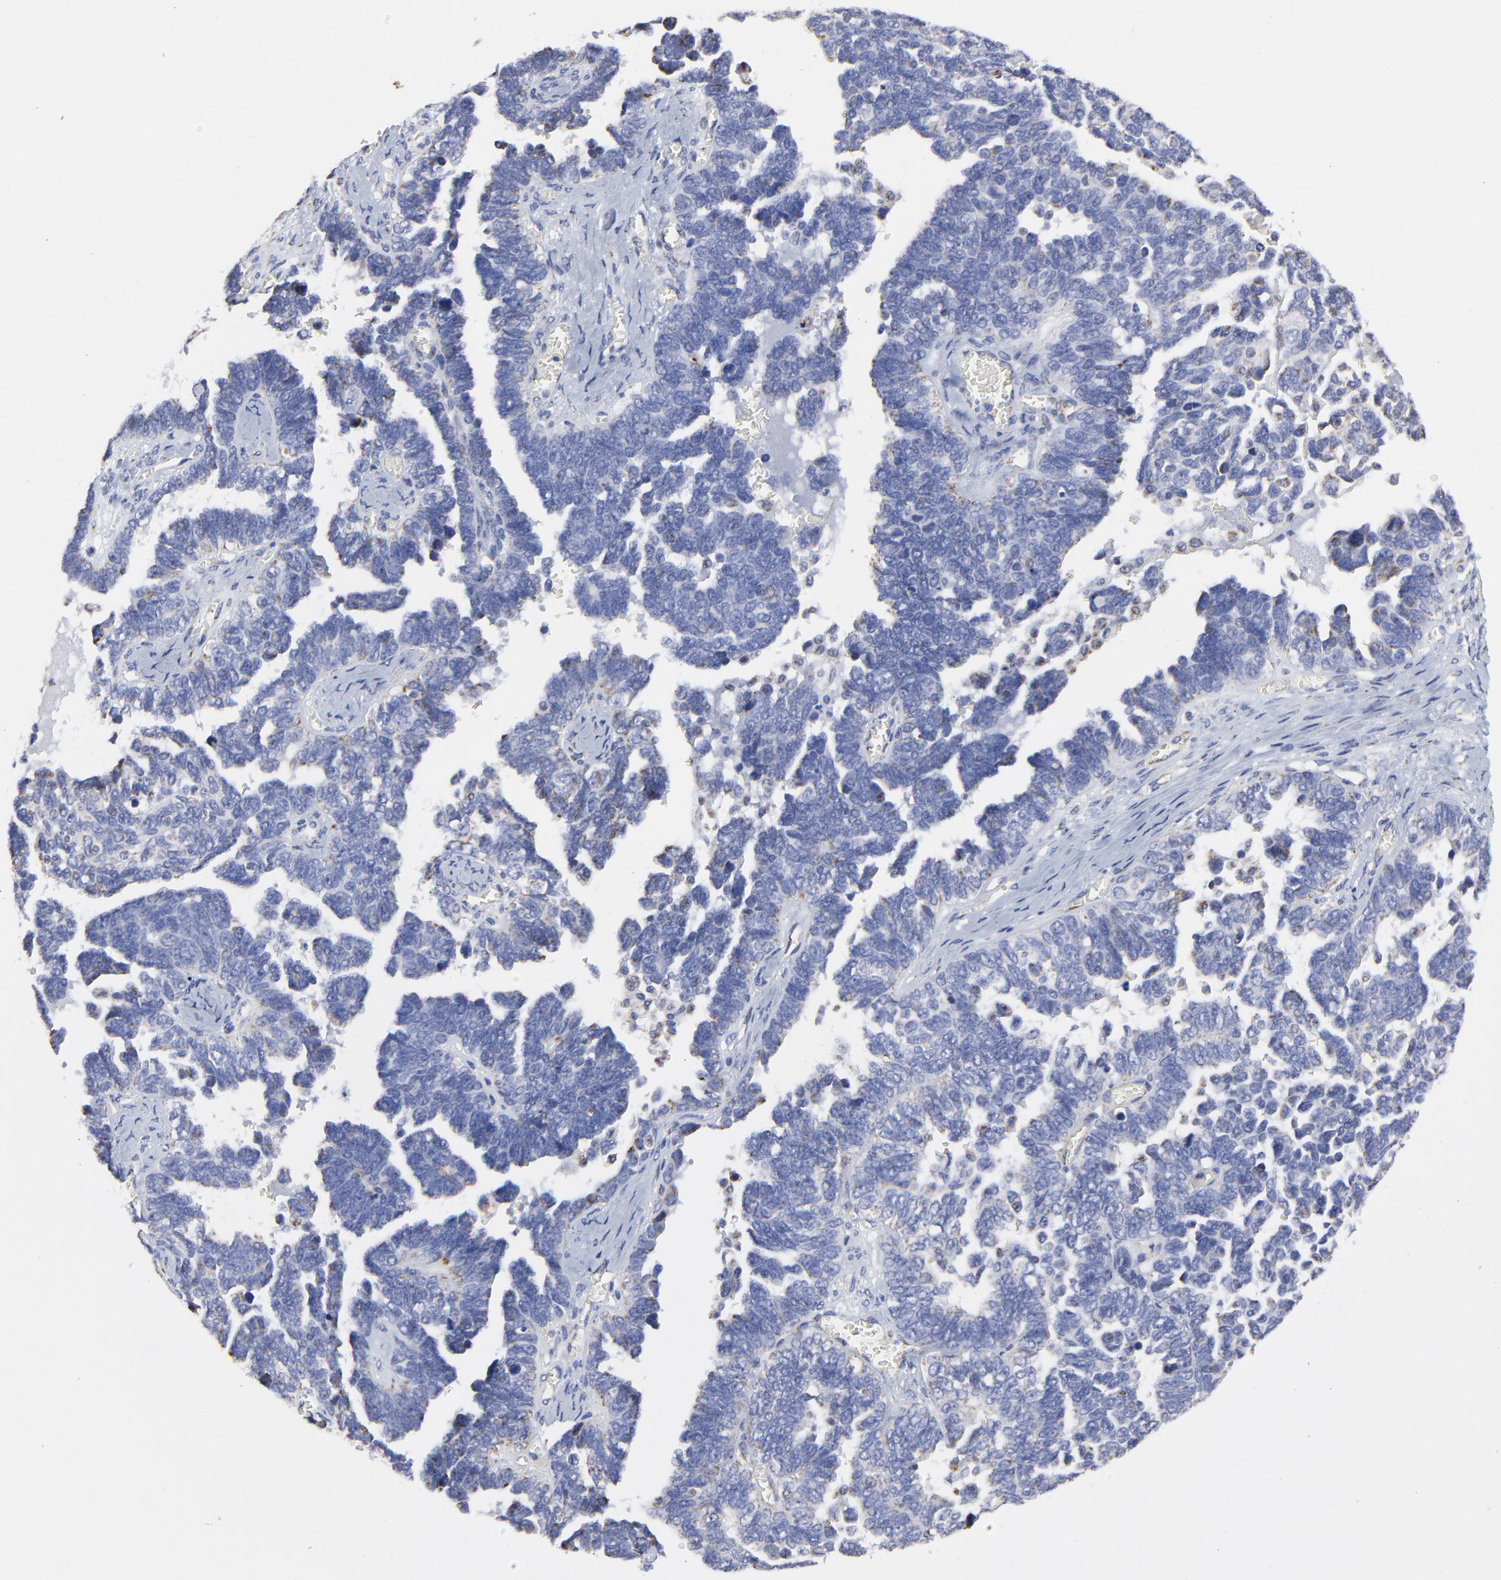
{"staining": {"intensity": "weak", "quantity": "<25%", "location": "cytoplasmic/membranous"}, "tissue": "ovarian cancer", "cell_type": "Tumor cells", "image_type": "cancer", "snomed": [{"axis": "morphology", "description": "Cystadenocarcinoma, serous, NOS"}, {"axis": "topography", "description": "Ovary"}], "caption": "This is an immunohistochemistry (IHC) photomicrograph of human ovarian cancer (serous cystadenocarcinoma). There is no positivity in tumor cells.", "gene": "PINK1", "patient": {"sex": "female", "age": 69}}